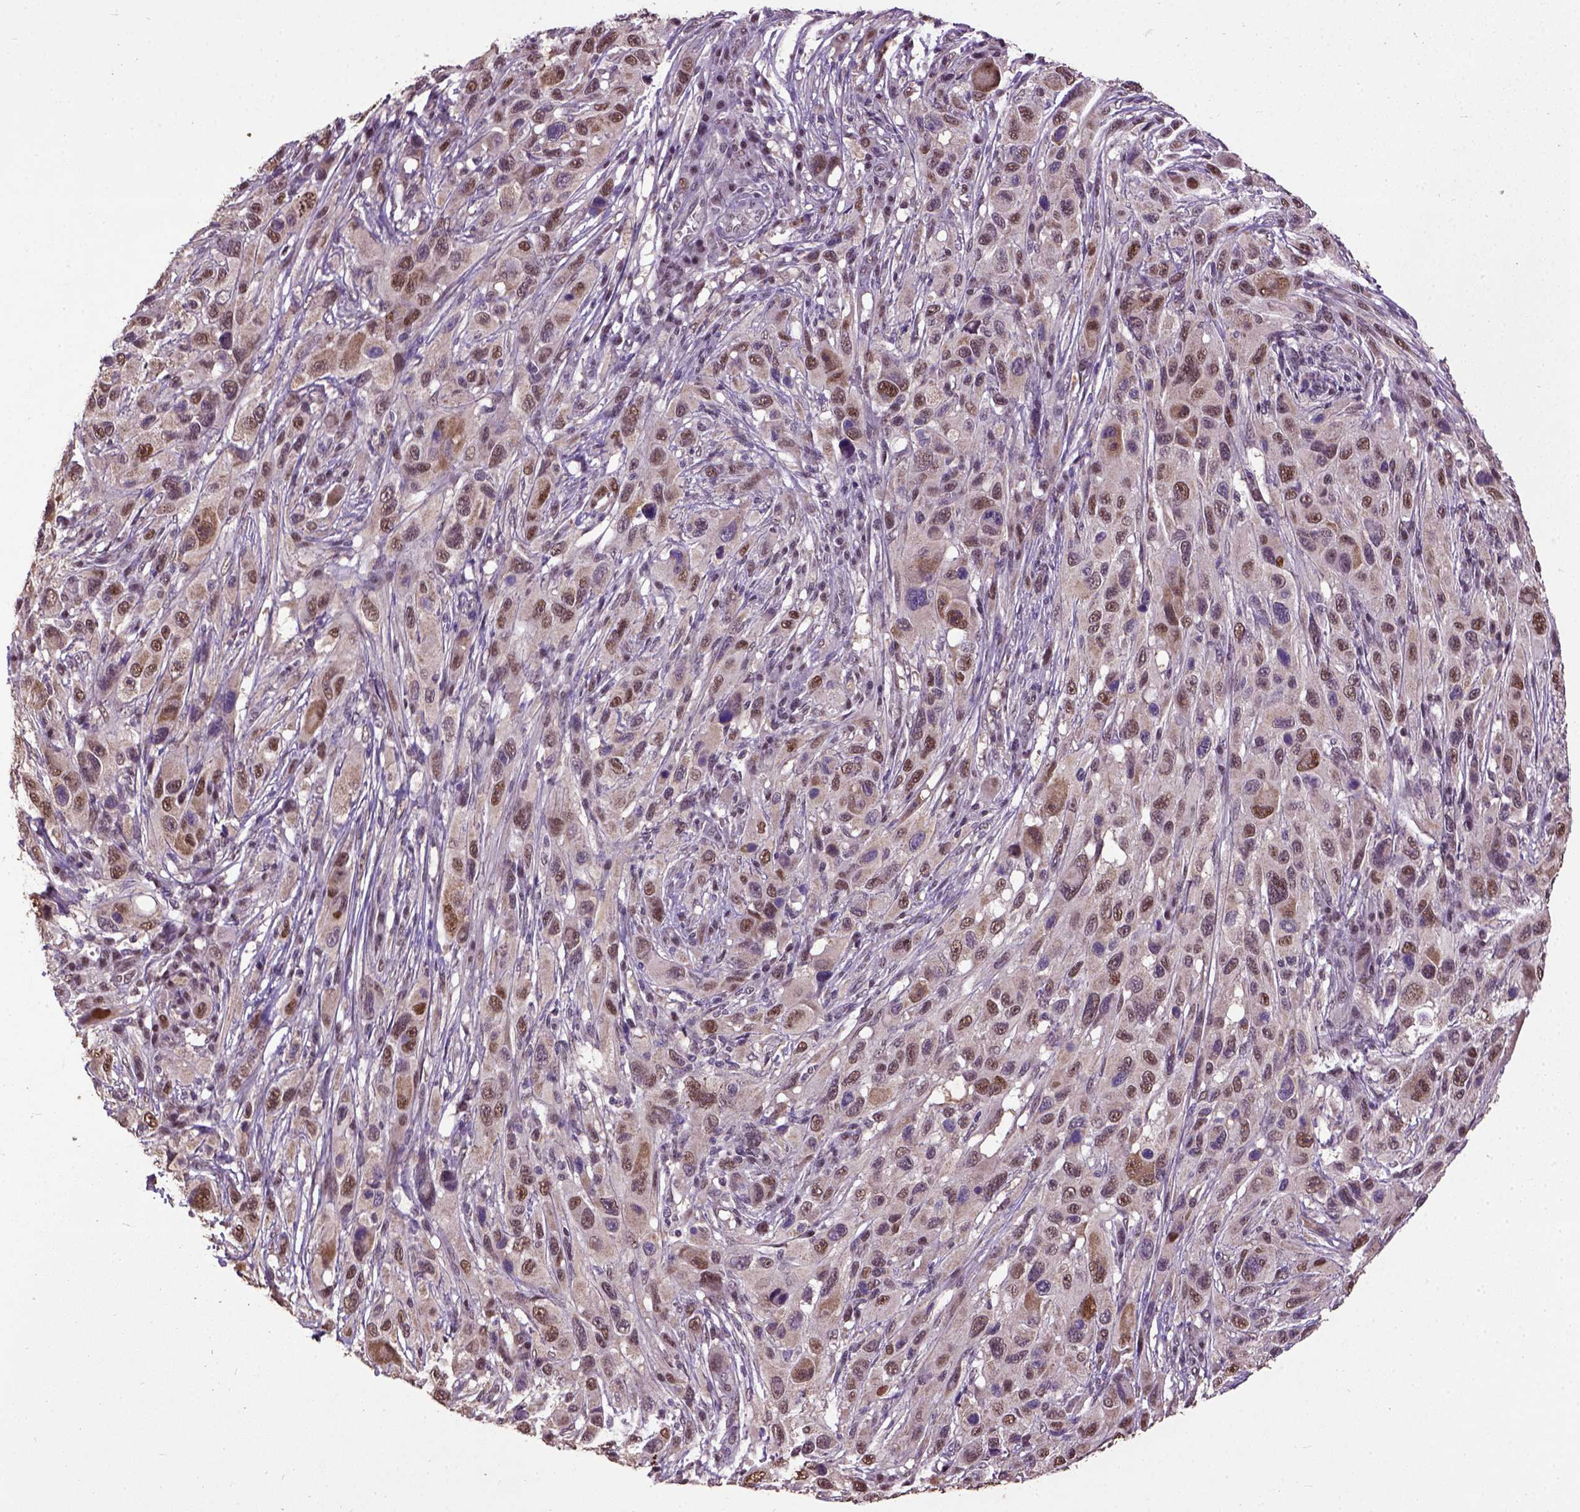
{"staining": {"intensity": "moderate", "quantity": ">75%", "location": "nuclear"}, "tissue": "melanoma", "cell_type": "Tumor cells", "image_type": "cancer", "snomed": [{"axis": "morphology", "description": "Malignant melanoma, NOS"}, {"axis": "topography", "description": "Skin"}], "caption": "DAB (3,3'-diaminobenzidine) immunohistochemical staining of melanoma shows moderate nuclear protein expression in approximately >75% of tumor cells. (DAB (3,3'-diaminobenzidine) = brown stain, brightfield microscopy at high magnification).", "gene": "UBA3", "patient": {"sex": "male", "age": 53}}